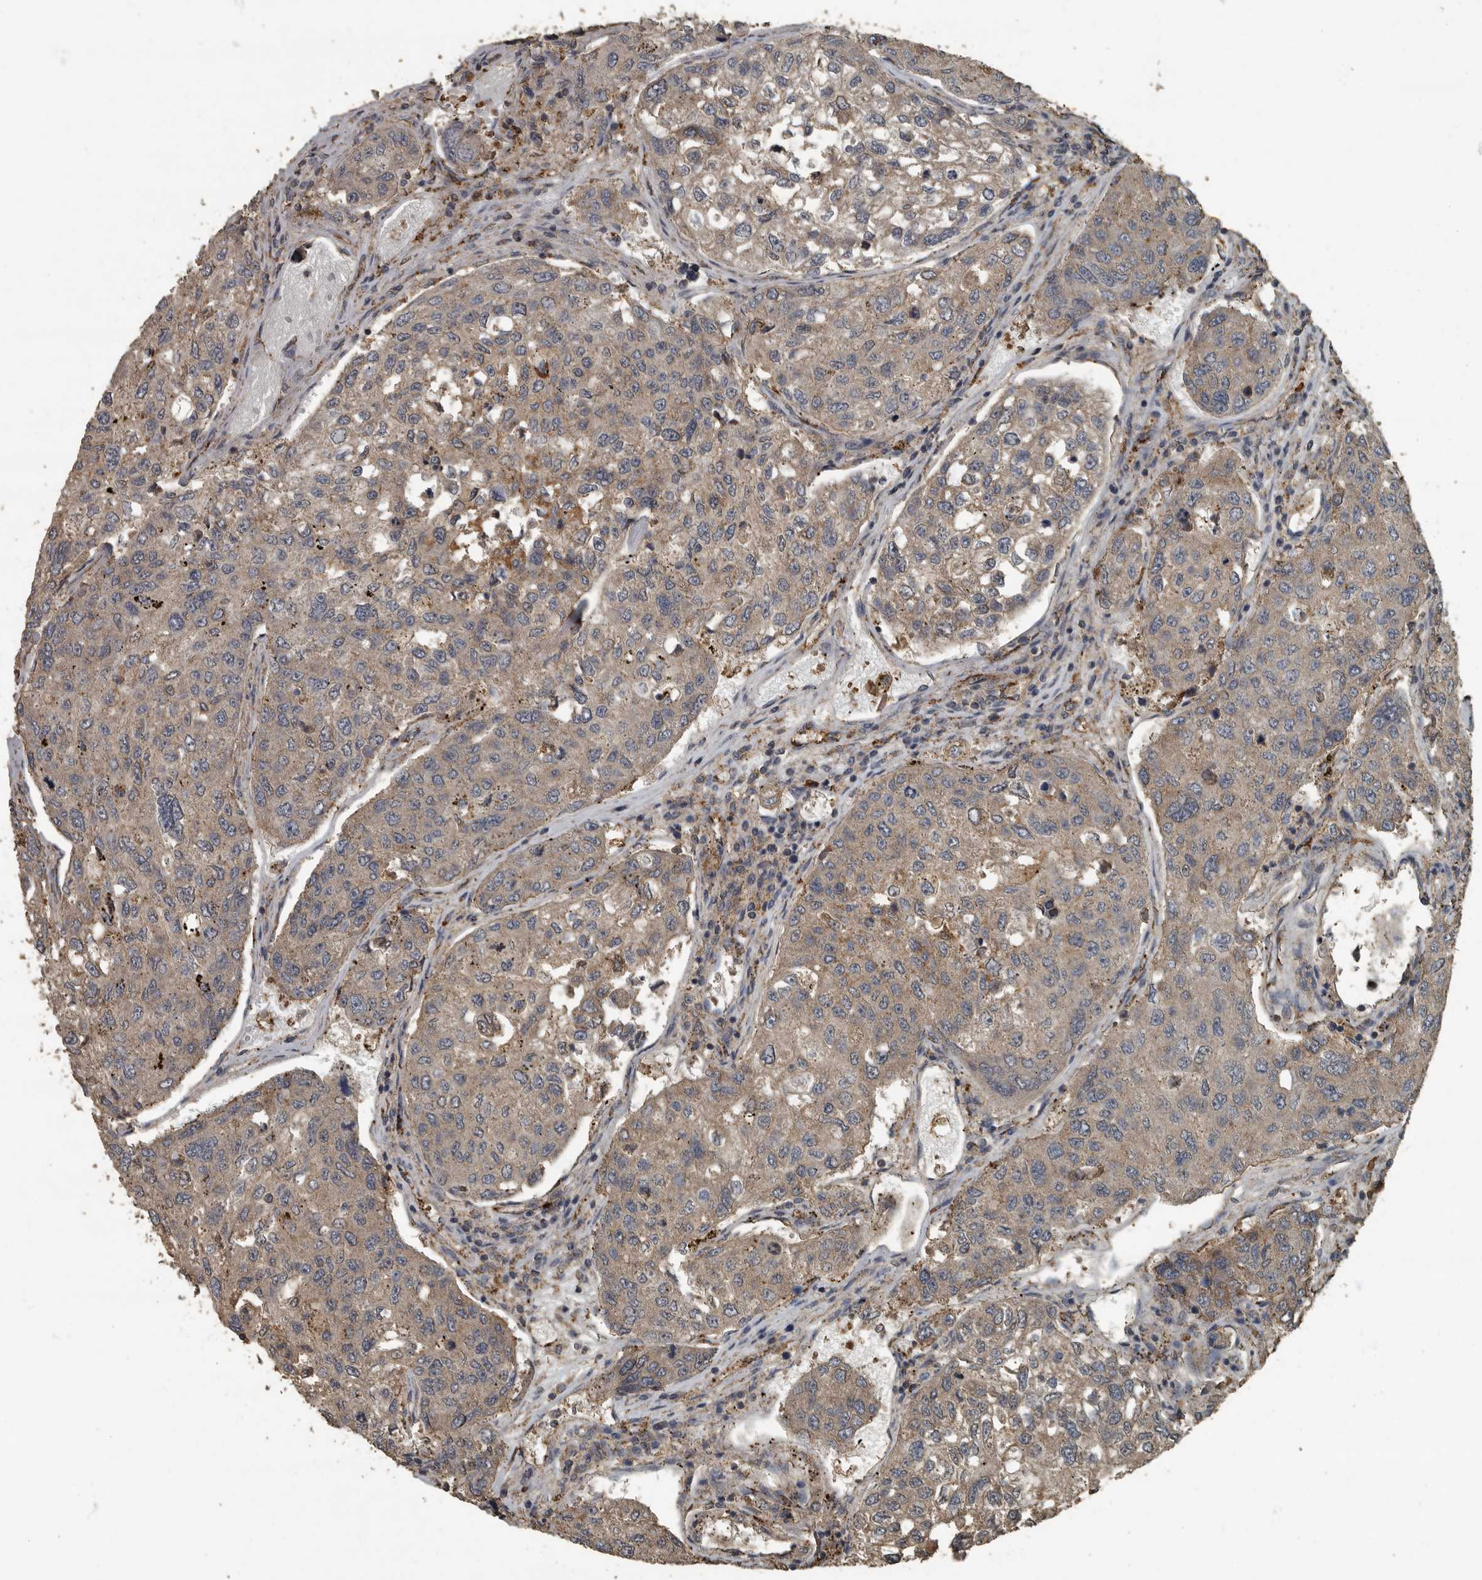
{"staining": {"intensity": "weak", "quantity": ">75%", "location": "cytoplasmic/membranous"}, "tissue": "urothelial cancer", "cell_type": "Tumor cells", "image_type": "cancer", "snomed": [{"axis": "morphology", "description": "Urothelial carcinoma, High grade"}, {"axis": "topography", "description": "Lymph node"}, {"axis": "topography", "description": "Urinary bladder"}], "caption": "A photomicrograph showing weak cytoplasmic/membranous expression in approximately >75% of tumor cells in high-grade urothelial carcinoma, as visualized by brown immunohistochemical staining.", "gene": "IL15RA", "patient": {"sex": "male", "age": 51}}